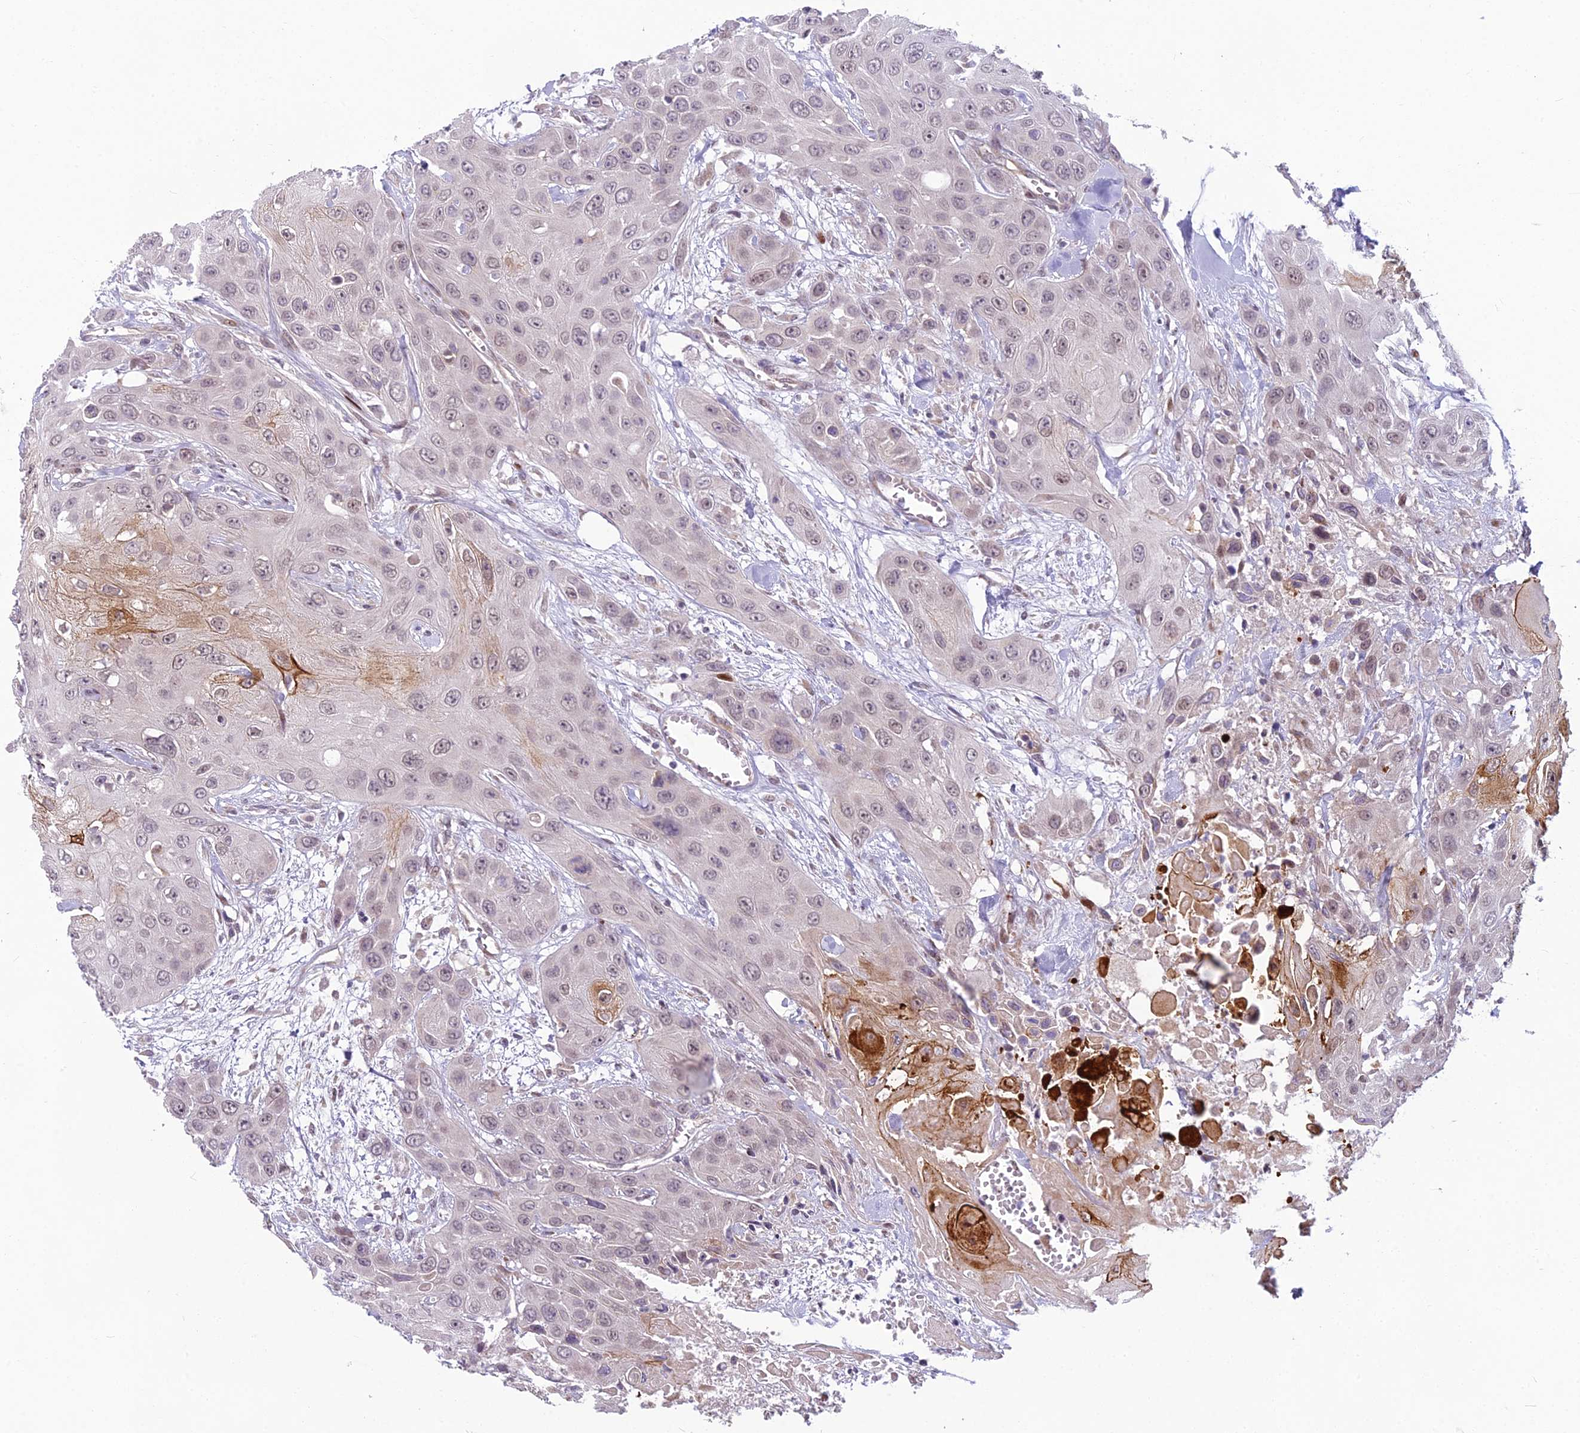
{"staining": {"intensity": "weak", "quantity": ">75%", "location": "nuclear"}, "tissue": "head and neck cancer", "cell_type": "Tumor cells", "image_type": "cancer", "snomed": [{"axis": "morphology", "description": "Squamous cell carcinoma, NOS"}, {"axis": "topography", "description": "Head-Neck"}], "caption": "Immunohistochemistry image of neoplastic tissue: human head and neck cancer (squamous cell carcinoma) stained using immunohistochemistry (IHC) exhibits low levels of weak protein expression localized specifically in the nuclear of tumor cells, appearing as a nuclear brown color.", "gene": "AP1M1", "patient": {"sex": "male", "age": 81}}